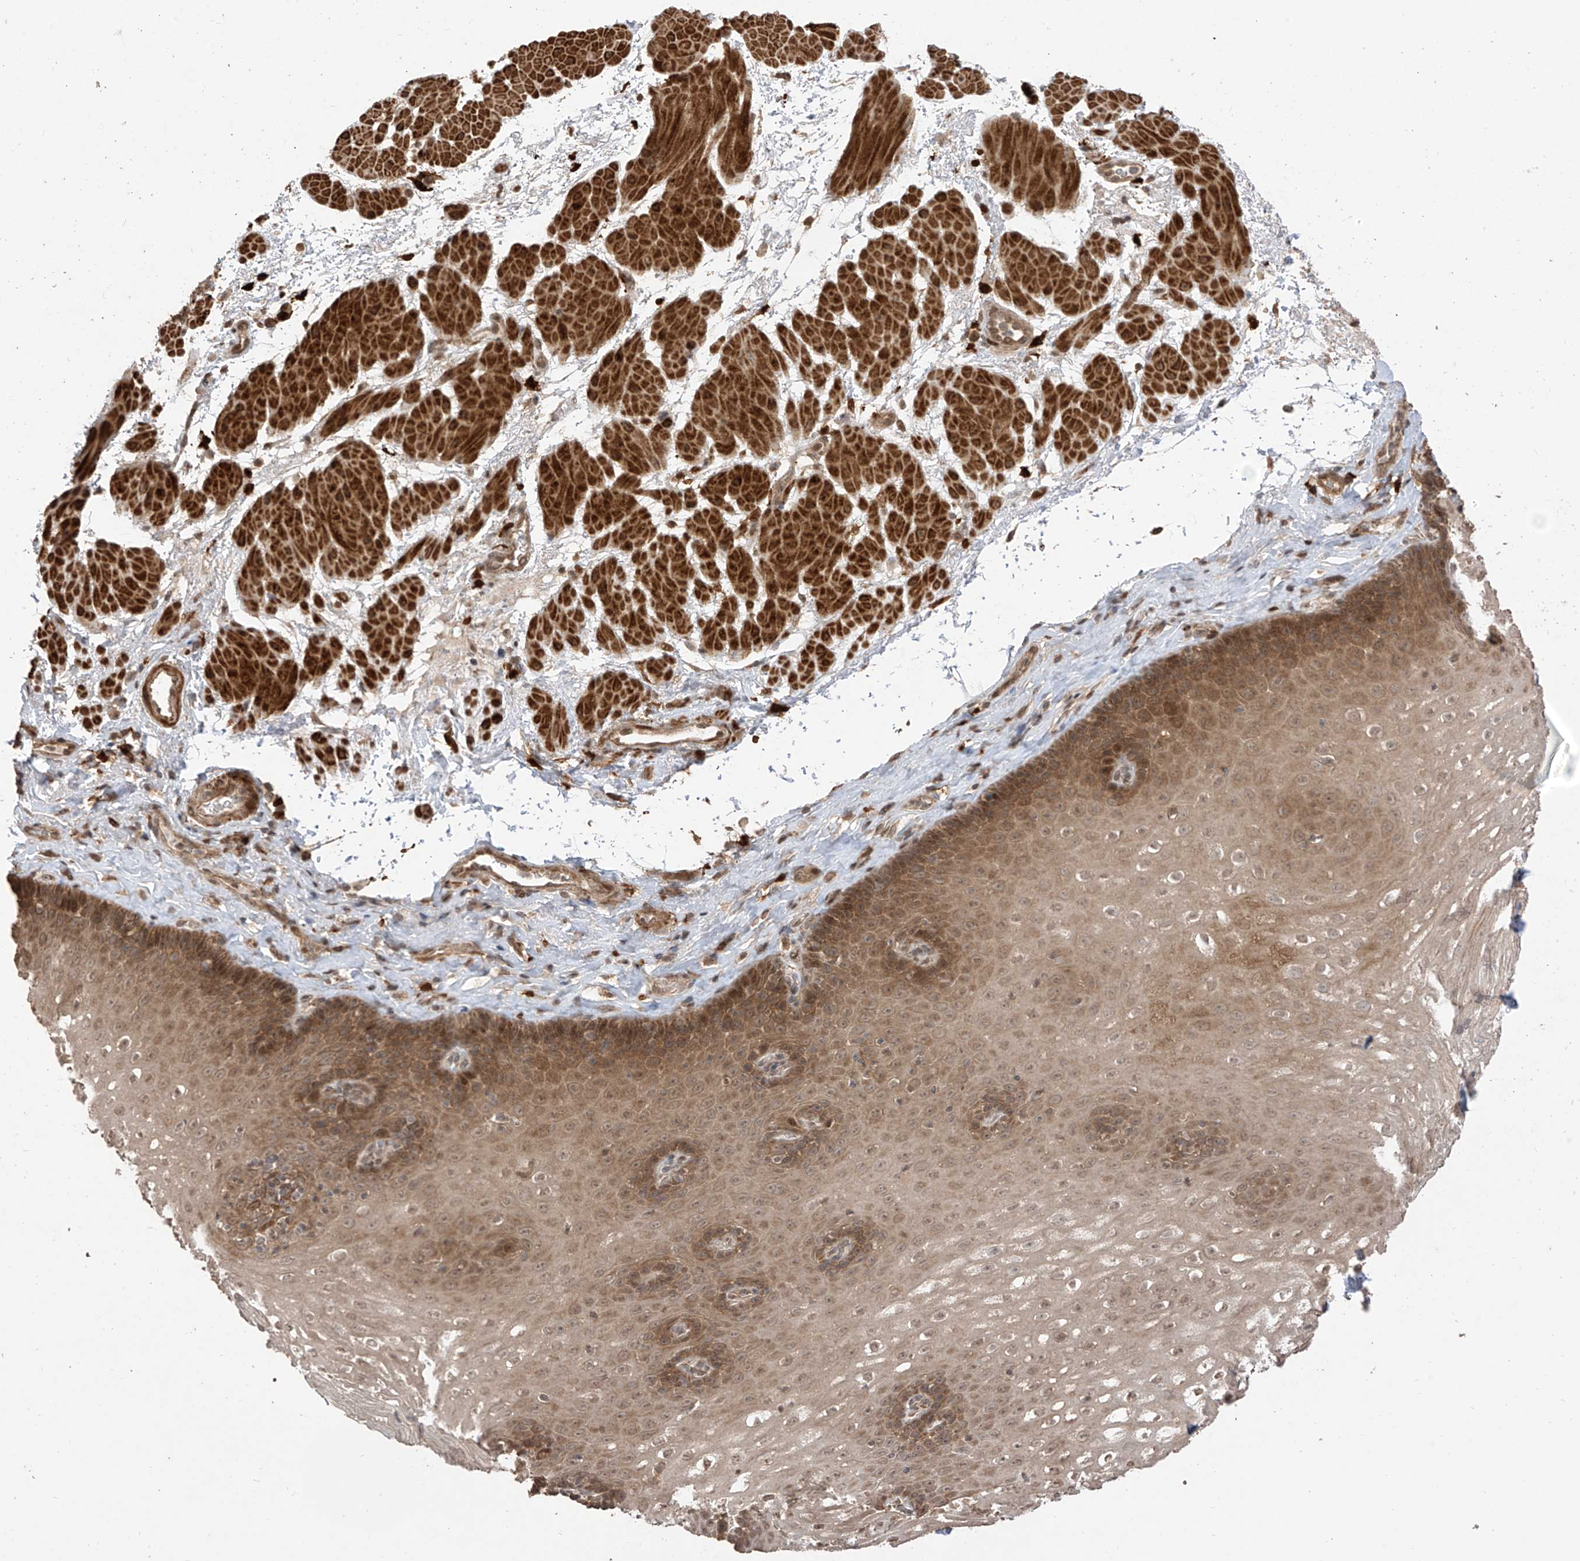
{"staining": {"intensity": "moderate", "quantity": ">75%", "location": "cytoplasmic/membranous,nuclear"}, "tissue": "esophagus", "cell_type": "Squamous epithelial cells", "image_type": "normal", "snomed": [{"axis": "morphology", "description": "Normal tissue, NOS"}, {"axis": "topography", "description": "Esophagus"}], "caption": "High-power microscopy captured an IHC micrograph of normal esophagus, revealing moderate cytoplasmic/membranous,nuclear staining in approximately >75% of squamous epithelial cells. (Stains: DAB (3,3'-diaminobenzidine) in brown, nuclei in blue, Microscopy: brightfield microscopy at high magnification).", "gene": "LATS1", "patient": {"sex": "female", "age": 66}}